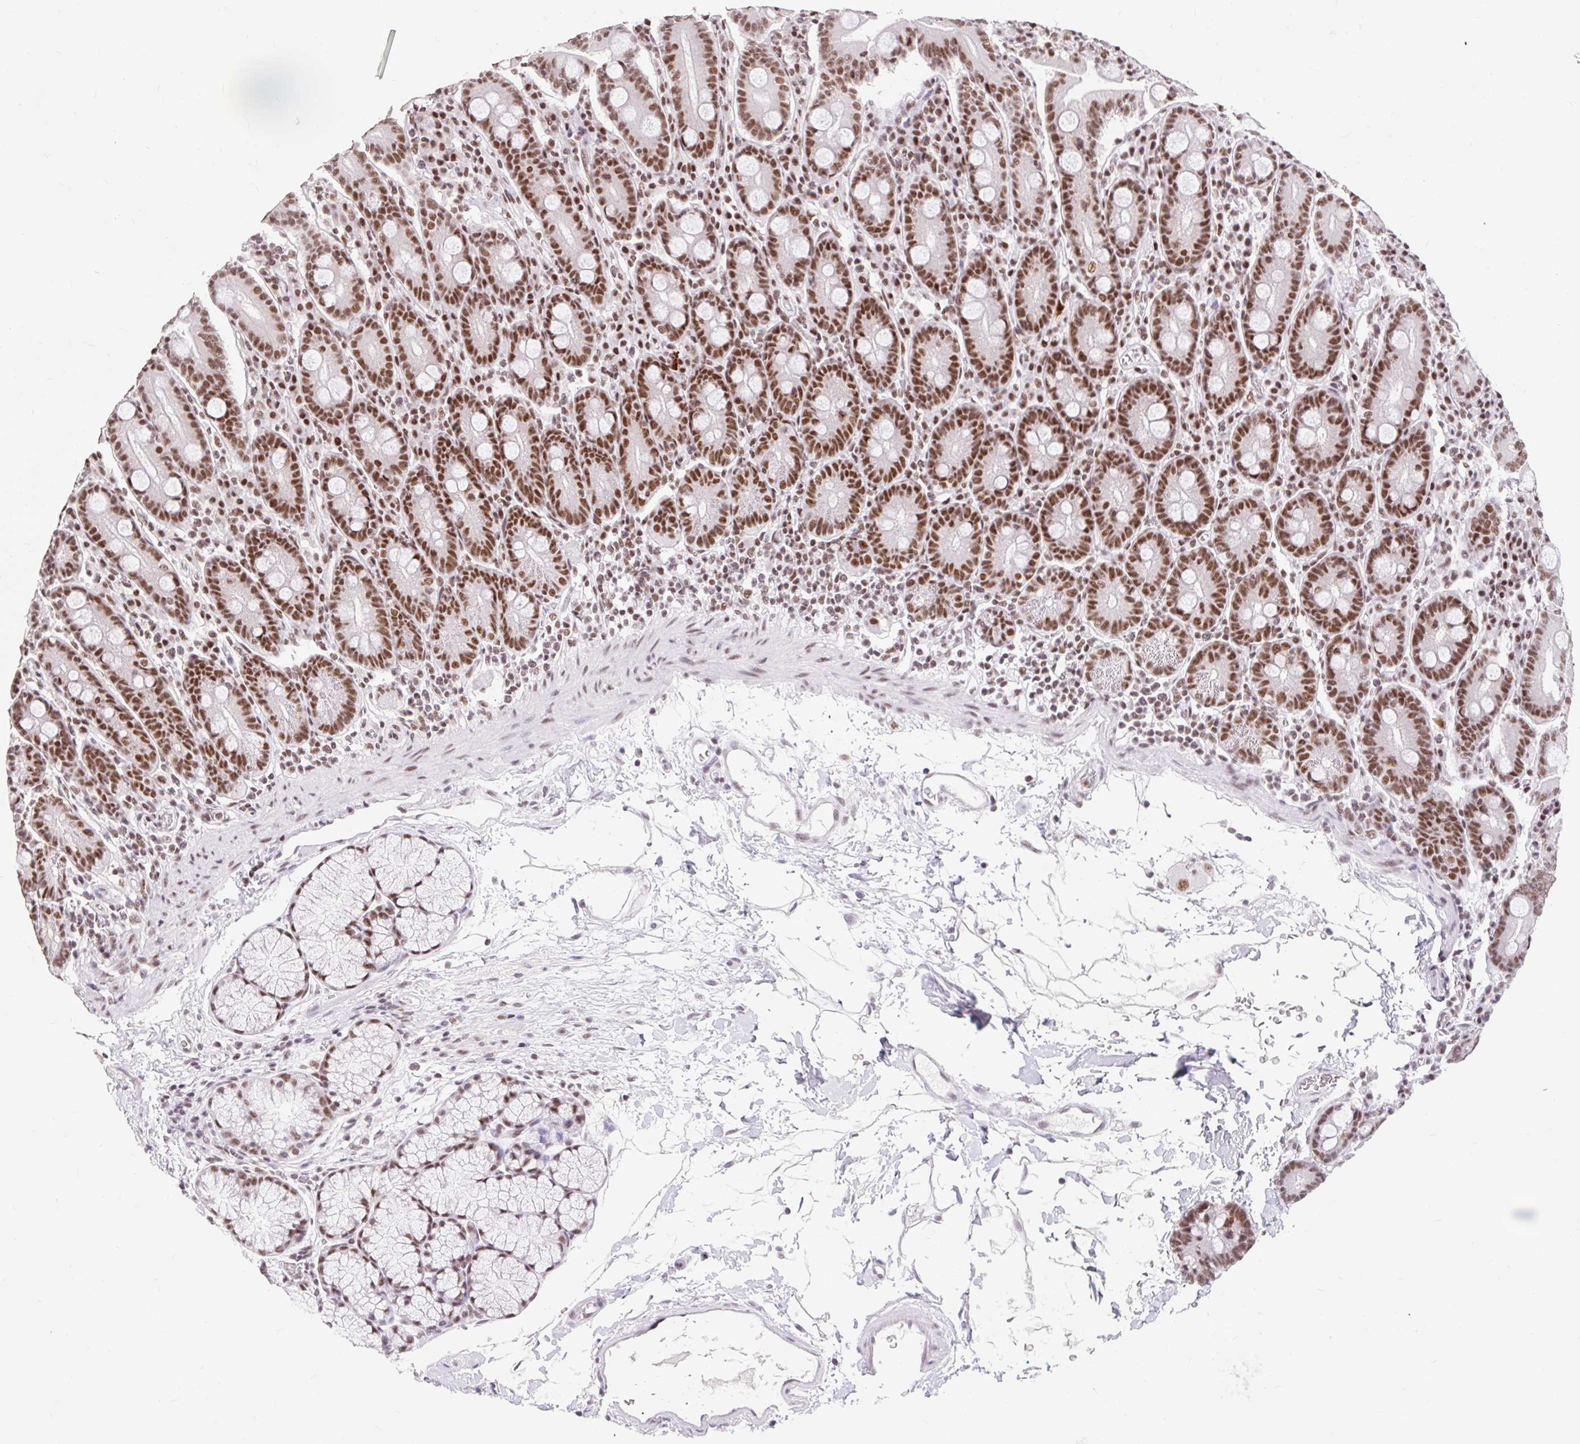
{"staining": {"intensity": "moderate", "quantity": ">75%", "location": "nuclear"}, "tissue": "duodenum", "cell_type": "Glandular cells", "image_type": "normal", "snomed": [{"axis": "morphology", "description": "Normal tissue, NOS"}, {"axis": "topography", "description": "Duodenum"}], "caption": "Protein analysis of normal duodenum displays moderate nuclear positivity in about >75% of glandular cells. Nuclei are stained in blue.", "gene": "SRSF10", "patient": {"sex": "male", "age": 35}}